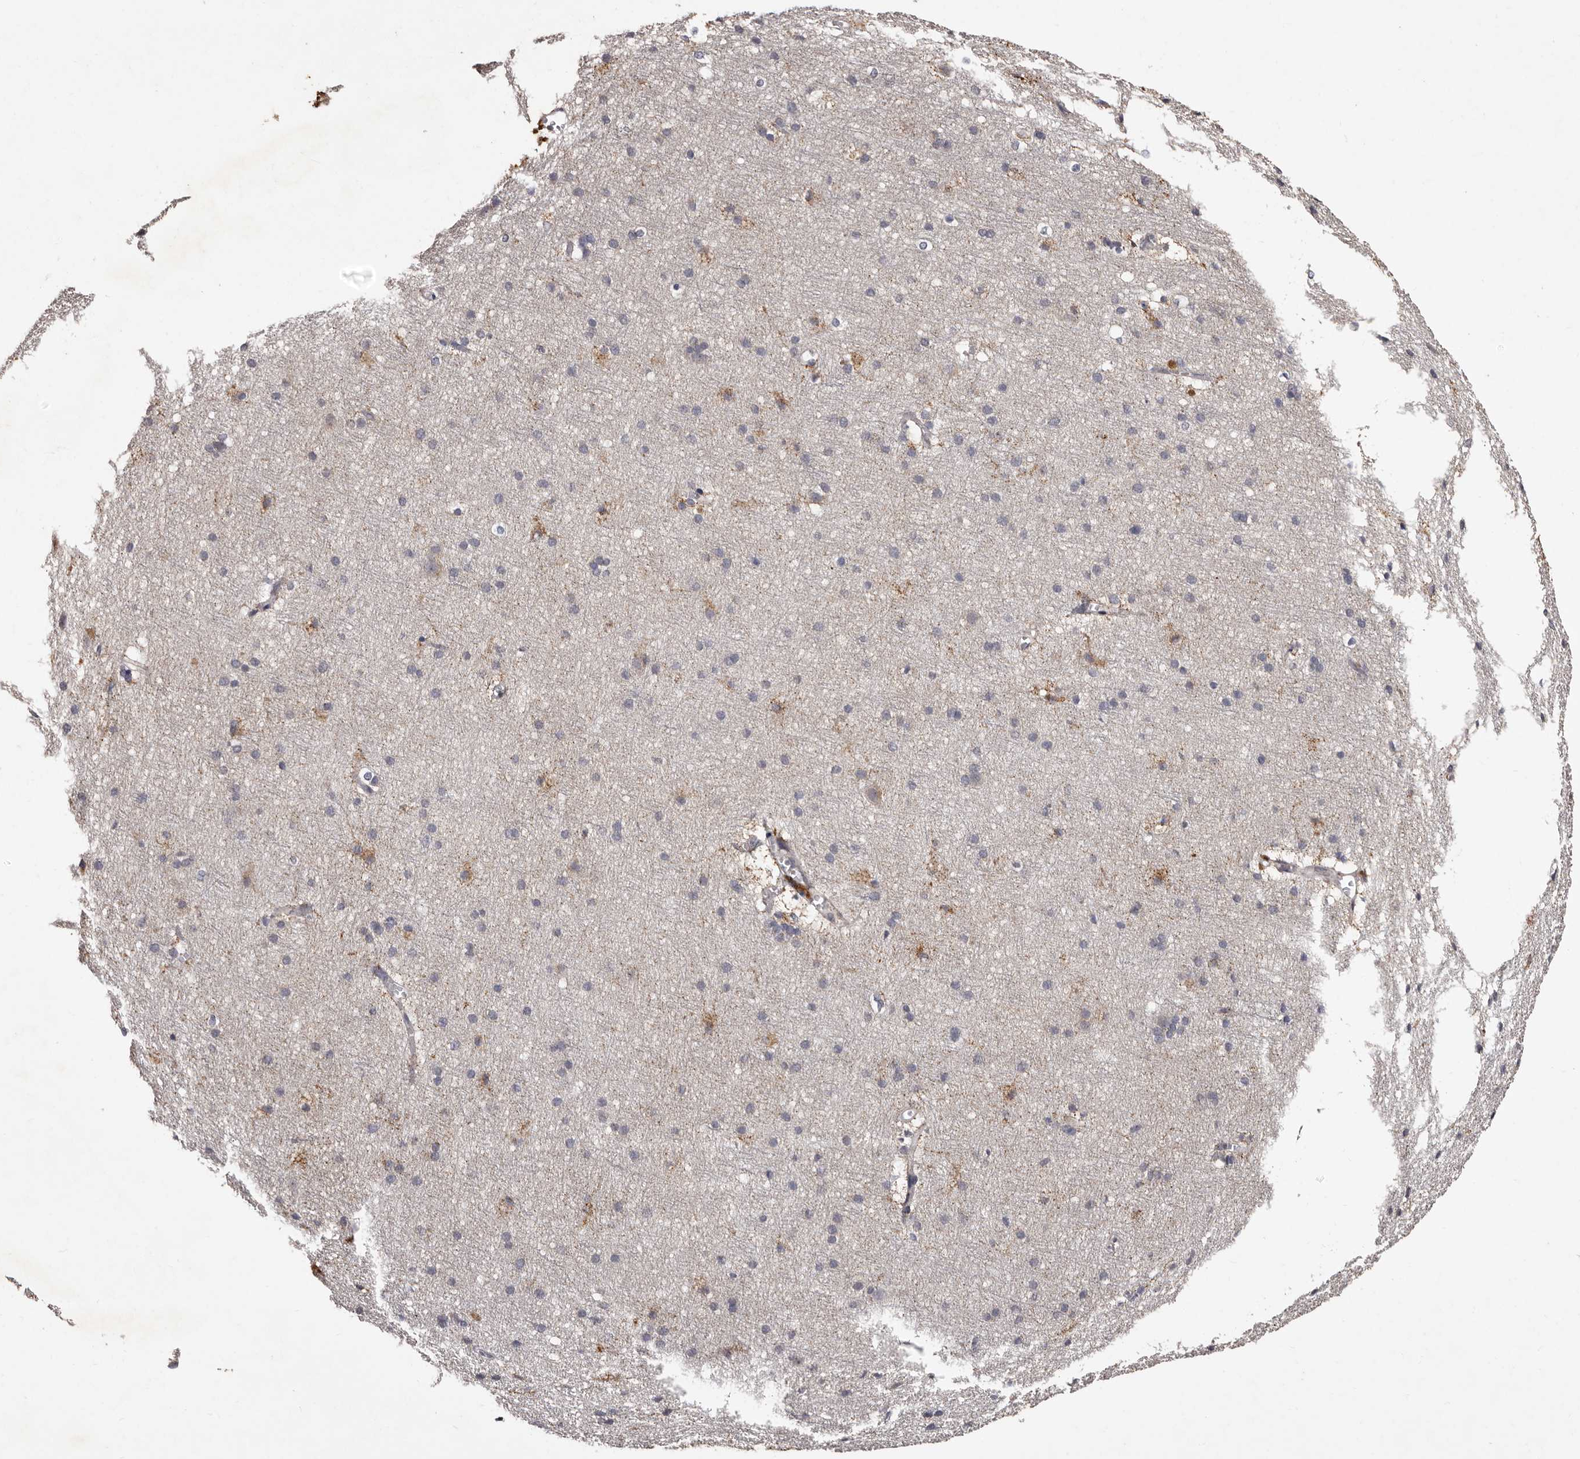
{"staining": {"intensity": "negative", "quantity": "none", "location": "none"}, "tissue": "cerebral cortex", "cell_type": "Endothelial cells", "image_type": "normal", "snomed": [{"axis": "morphology", "description": "Normal tissue, NOS"}, {"axis": "topography", "description": "Cerebral cortex"}], "caption": "A photomicrograph of human cerebral cortex is negative for staining in endothelial cells. (Stains: DAB (3,3'-diaminobenzidine) IHC with hematoxylin counter stain, Microscopy: brightfield microscopy at high magnification).", "gene": "DNPH1", "patient": {"sex": "male", "age": 54}}